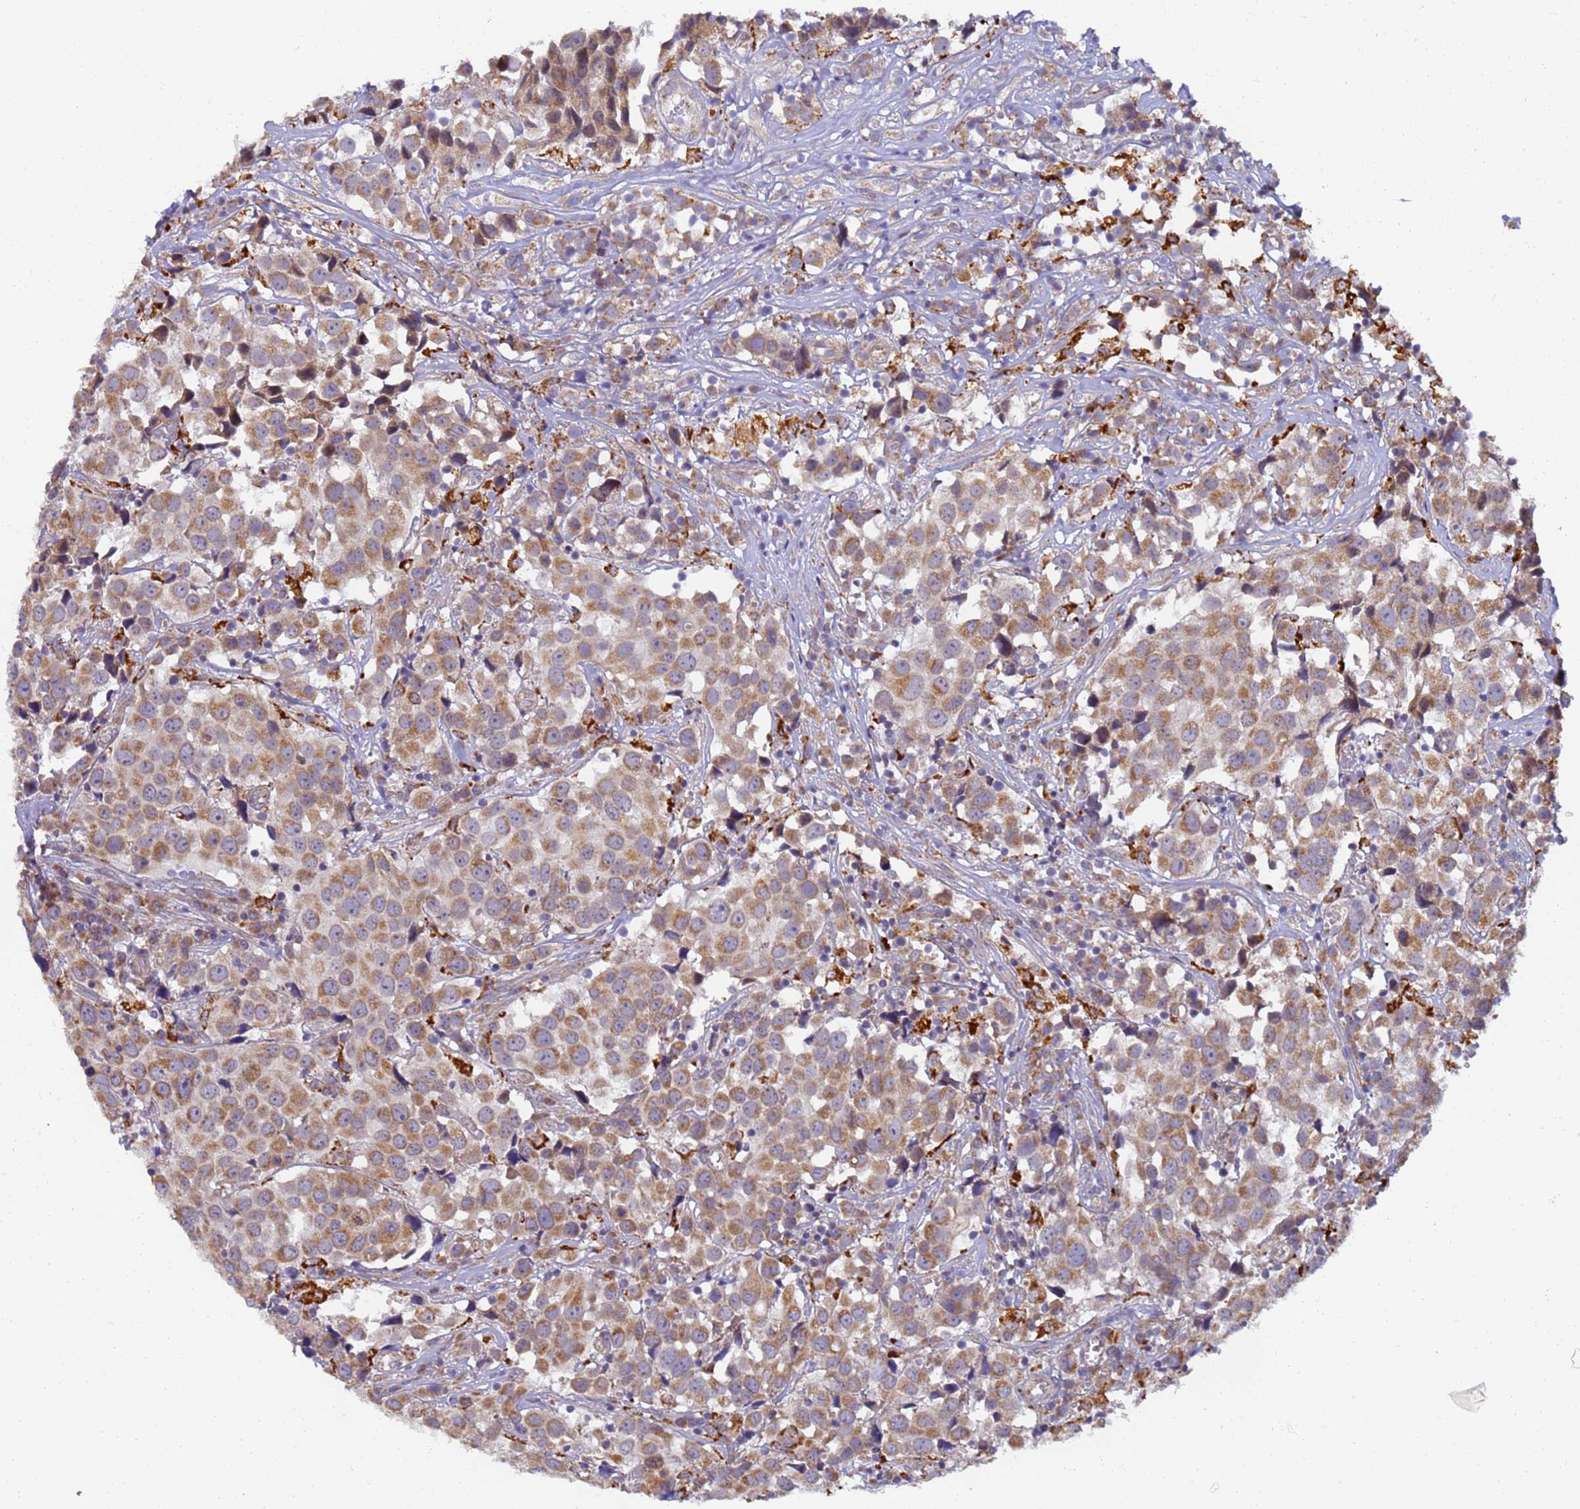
{"staining": {"intensity": "moderate", "quantity": ">75%", "location": "cytoplasmic/membranous"}, "tissue": "urothelial cancer", "cell_type": "Tumor cells", "image_type": "cancer", "snomed": [{"axis": "morphology", "description": "Urothelial carcinoma, High grade"}, {"axis": "topography", "description": "Urinary bladder"}], "caption": "Immunohistochemical staining of human high-grade urothelial carcinoma reveals medium levels of moderate cytoplasmic/membranous protein positivity in approximately >75% of tumor cells. Using DAB (3,3'-diaminobenzidine) (brown) and hematoxylin (blue) stains, captured at high magnification using brightfield microscopy.", "gene": "RAPGEF3", "patient": {"sex": "female", "age": 75}}